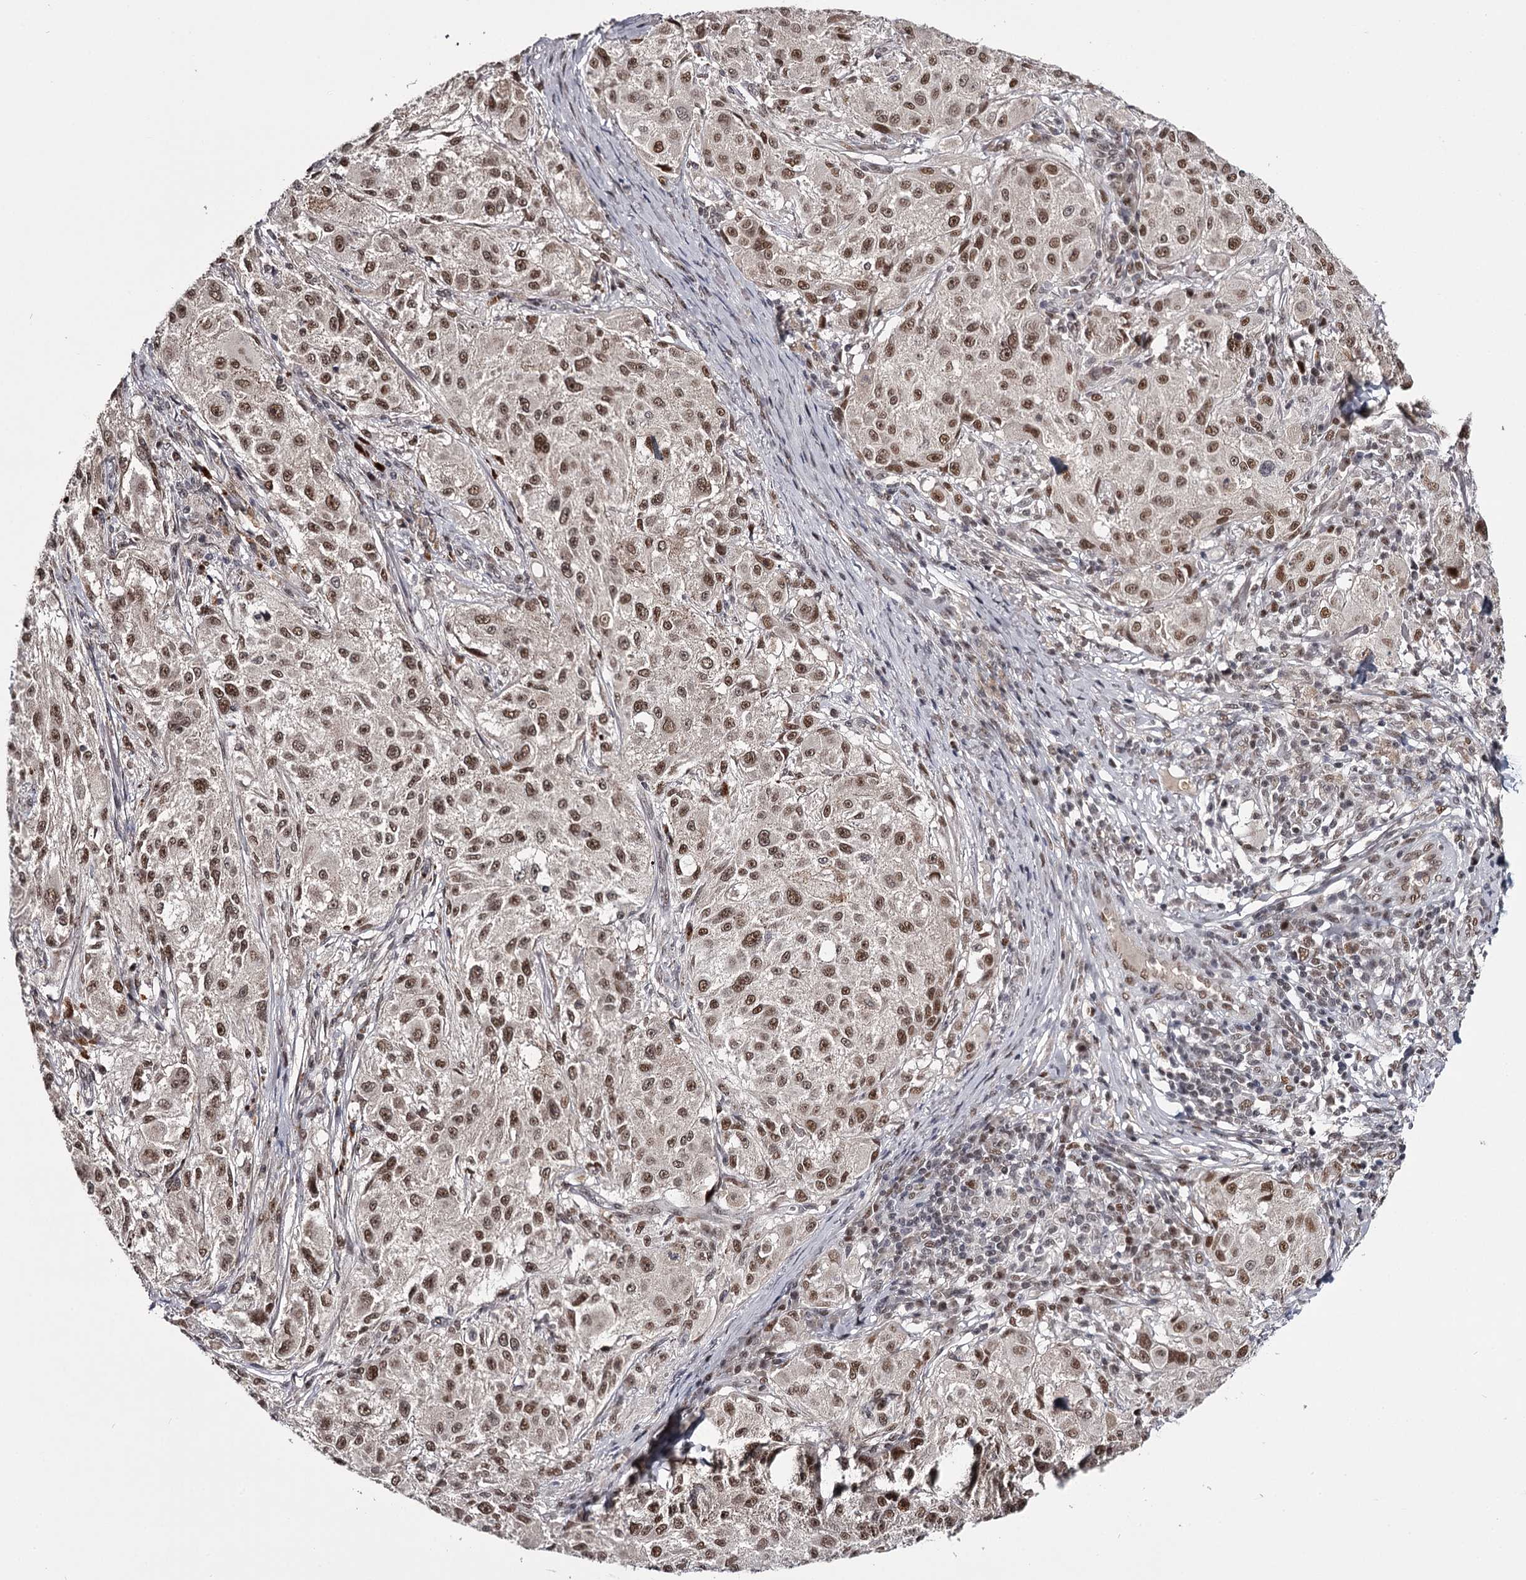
{"staining": {"intensity": "moderate", "quantity": ">75%", "location": "nuclear"}, "tissue": "melanoma", "cell_type": "Tumor cells", "image_type": "cancer", "snomed": [{"axis": "morphology", "description": "Necrosis, NOS"}, {"axis": "morphology", "description": "Malignant melanoma, NOS"}, {"axis": "topography", "description": "Skin"}], "caption": "IHC (DAB (3,3'-diaminobenzidine)) staining of human malignant melanoma reveals moderate nuclear protein expression in approximately >75% of tumor cells.", "gene": "TTC33", "patient": {"sex": "female", "age": 87}}